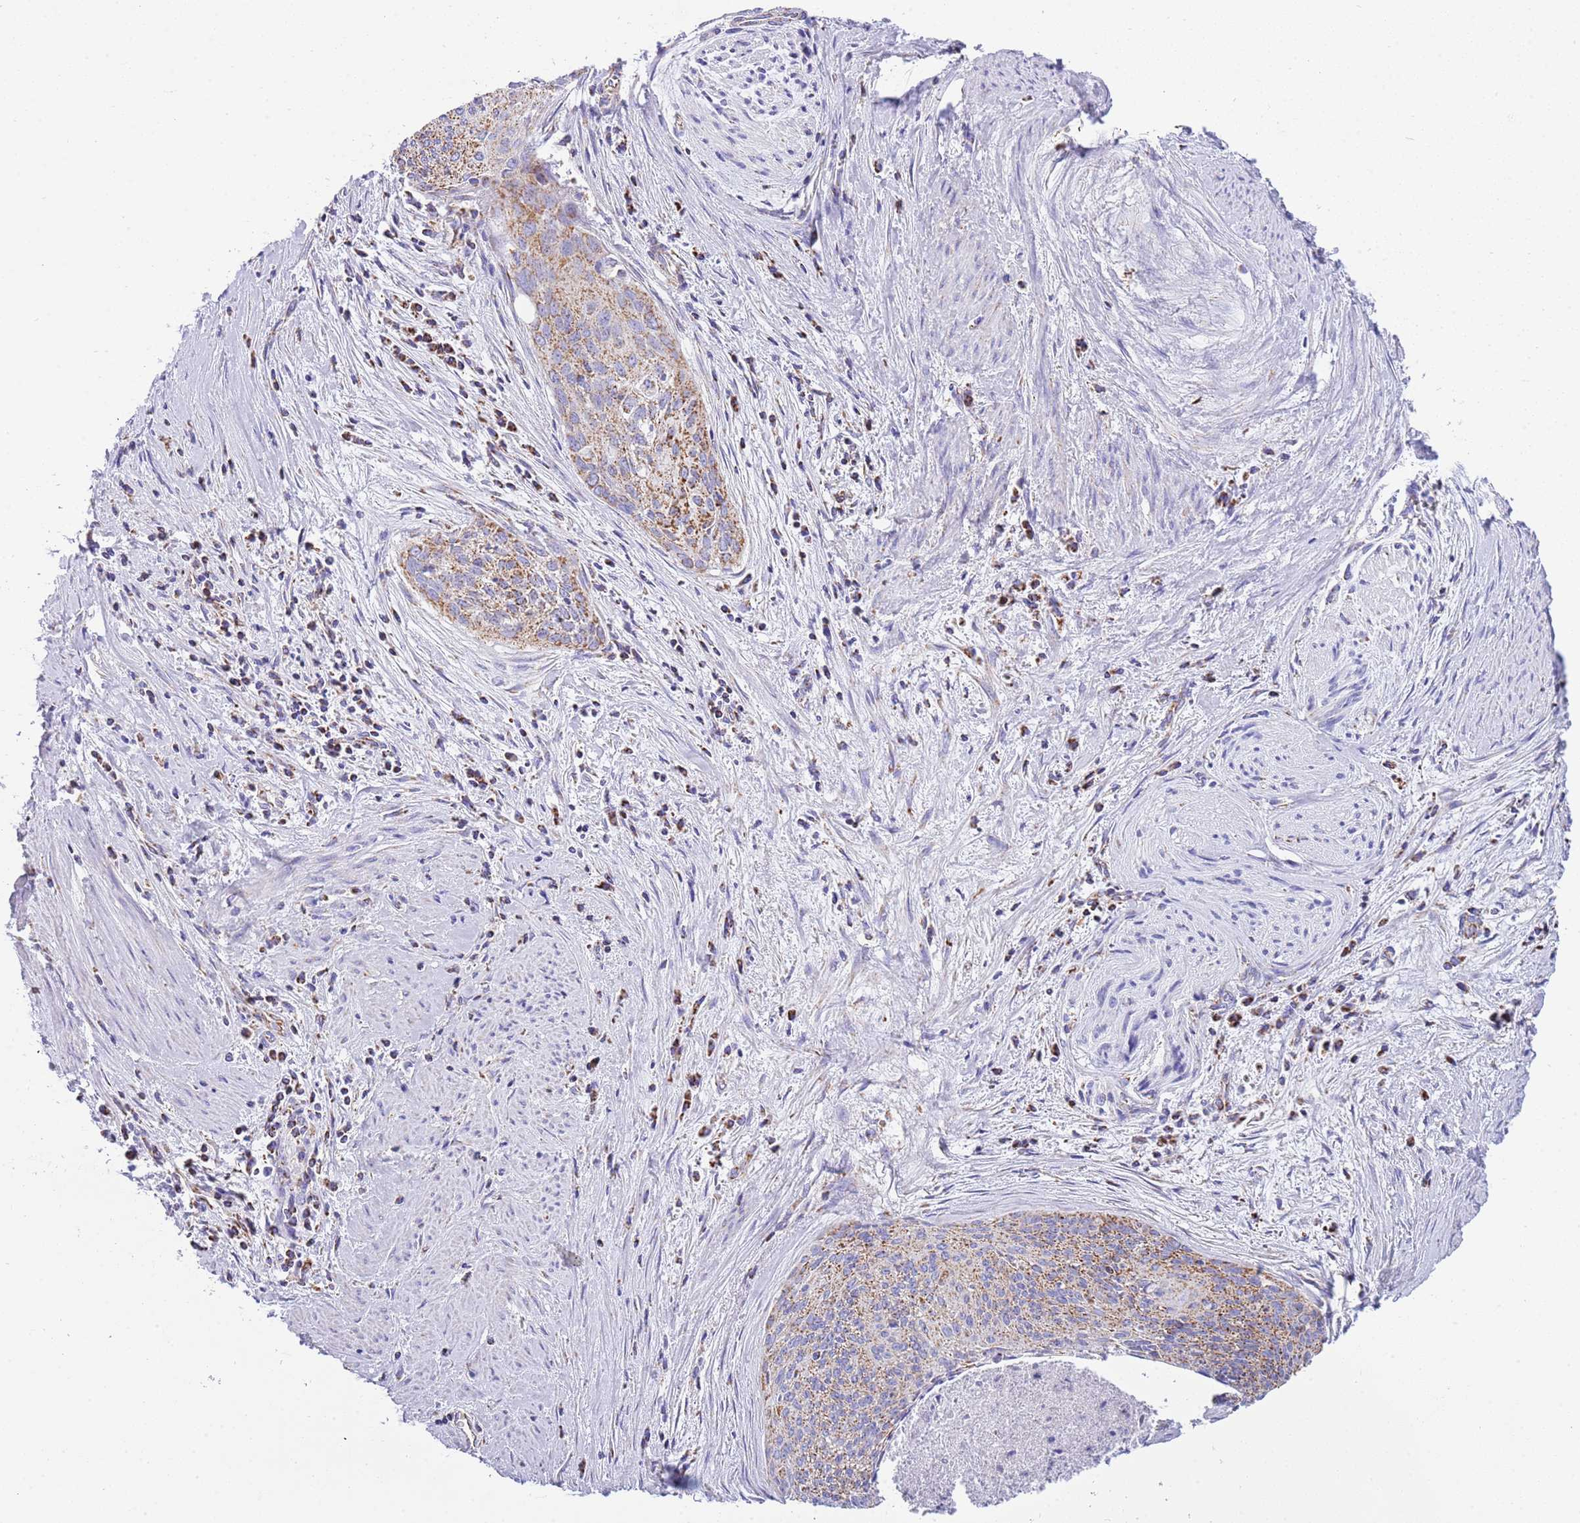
{"staining": {"intensity": "moderate", "quantity": ">75%", "location": "cytoplasmic/membranous"}, "tissue": "cervical cancer", "cell_type": "Tumor cells", "image_type": "cancer", "snomed": [{"axis": "morphology", "description": "Squamous cell carcinoma, NOS"}, {"axis": "topography", "description": "Cervix"}], "caption": "An image of human squamous cell carcinoma (cervical) stained for a protein reveals moderate cytoplasmic/membranous brown staining in tumor cells.", "gene": "SUCLG2", "patient": {"sex": "female", "age": 55}}